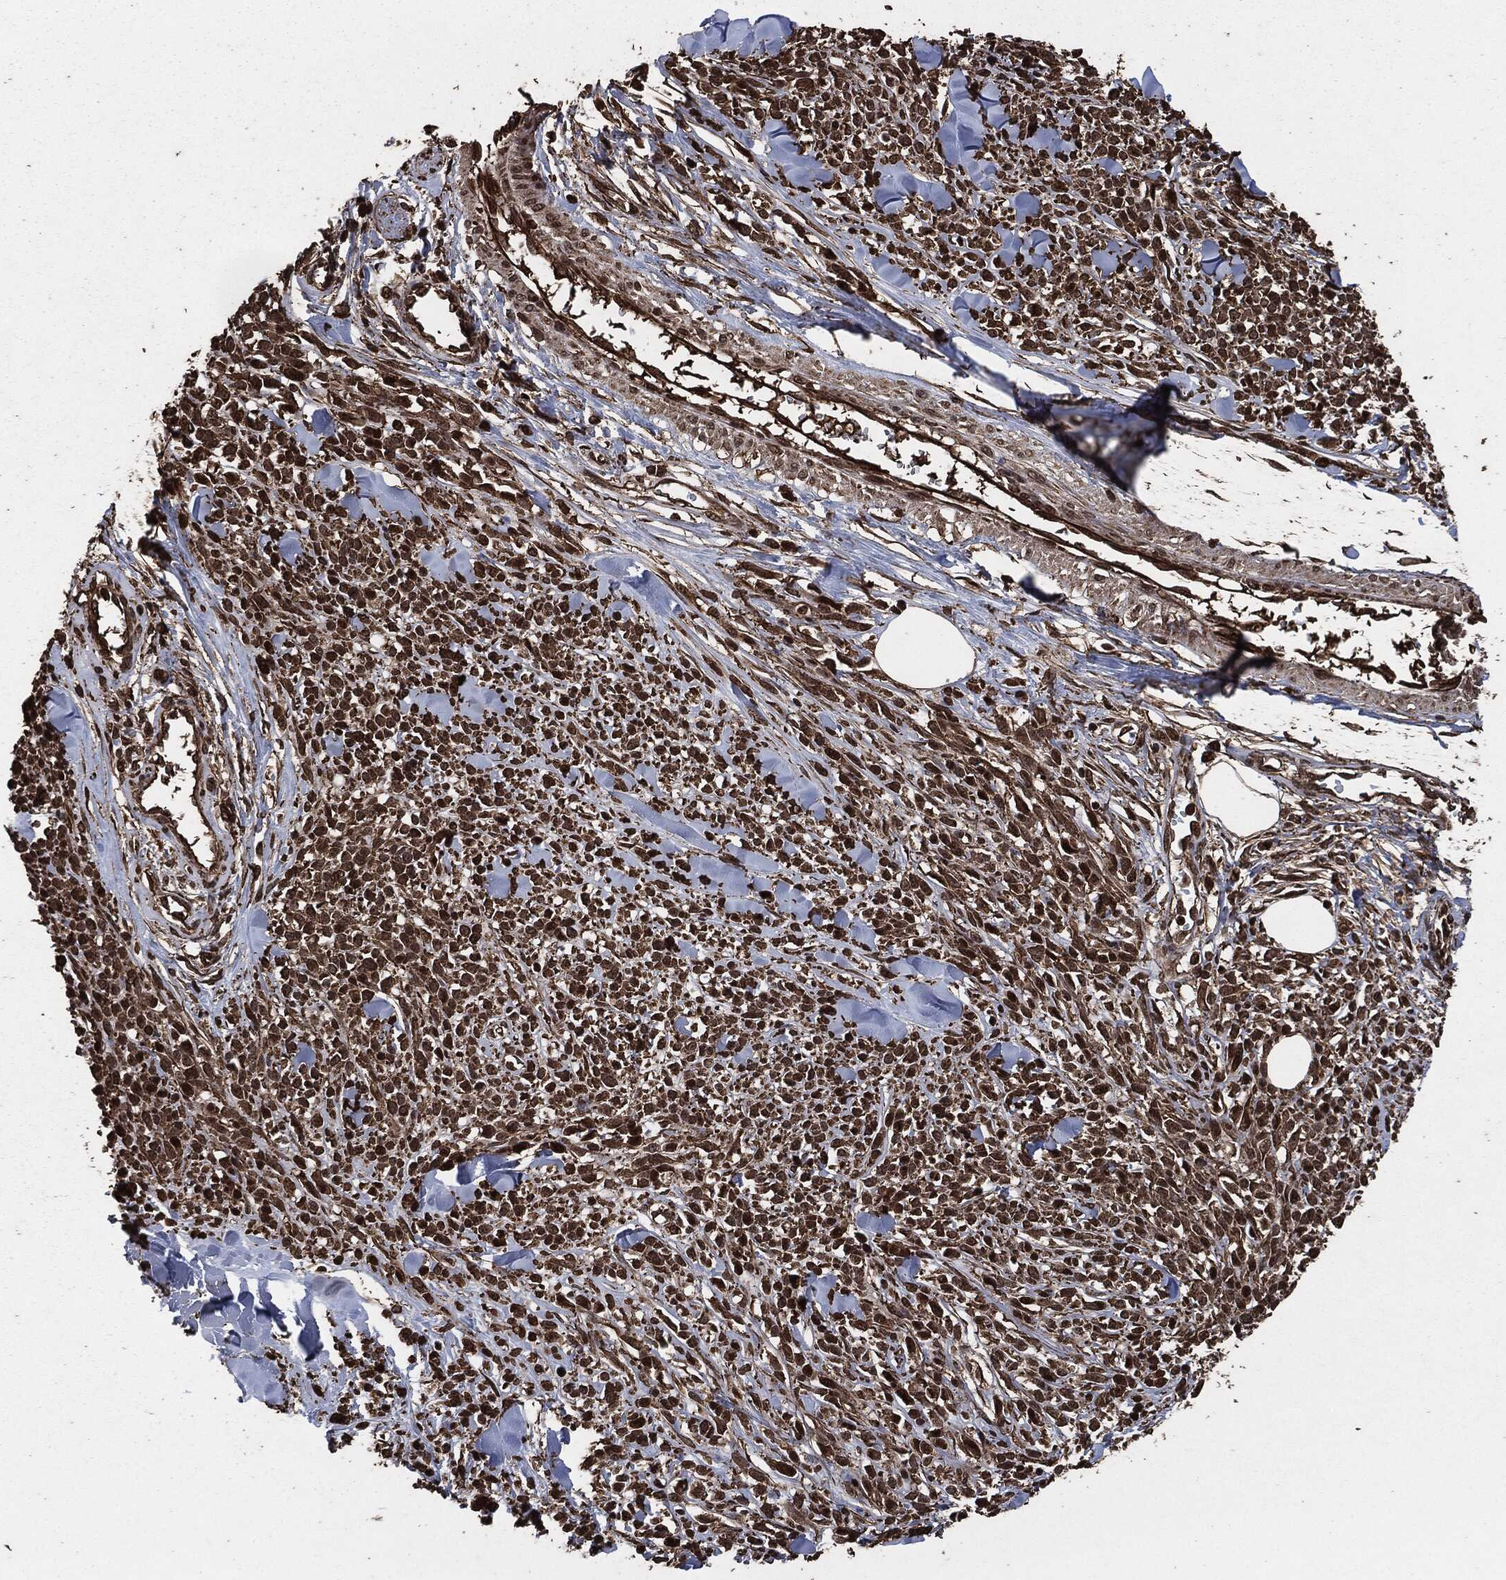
{"staining": {"intensity": "strong", "quantity": "25%-75%", "location": "cytoplasmic/membranous,nuclear"}, "tissue": "melanoma", "cell_type": "Tumor cells", "image_type": "cancer", "snomed": [{"axis": "morphology", "description": "Malignant melanoma, NOS"}, {"axis": "topography", "description": "Skin"}, {"axis": "topography", "description": "Skin of trunk"}], "caption": "IHC of melanoma exhibits high levels of strong cytoplasmic/membranous and nuclear positivity in about 25%-75% of tumor cells.", "gene": "EGFR", "patient": {"sex": "male", "age": 74}}